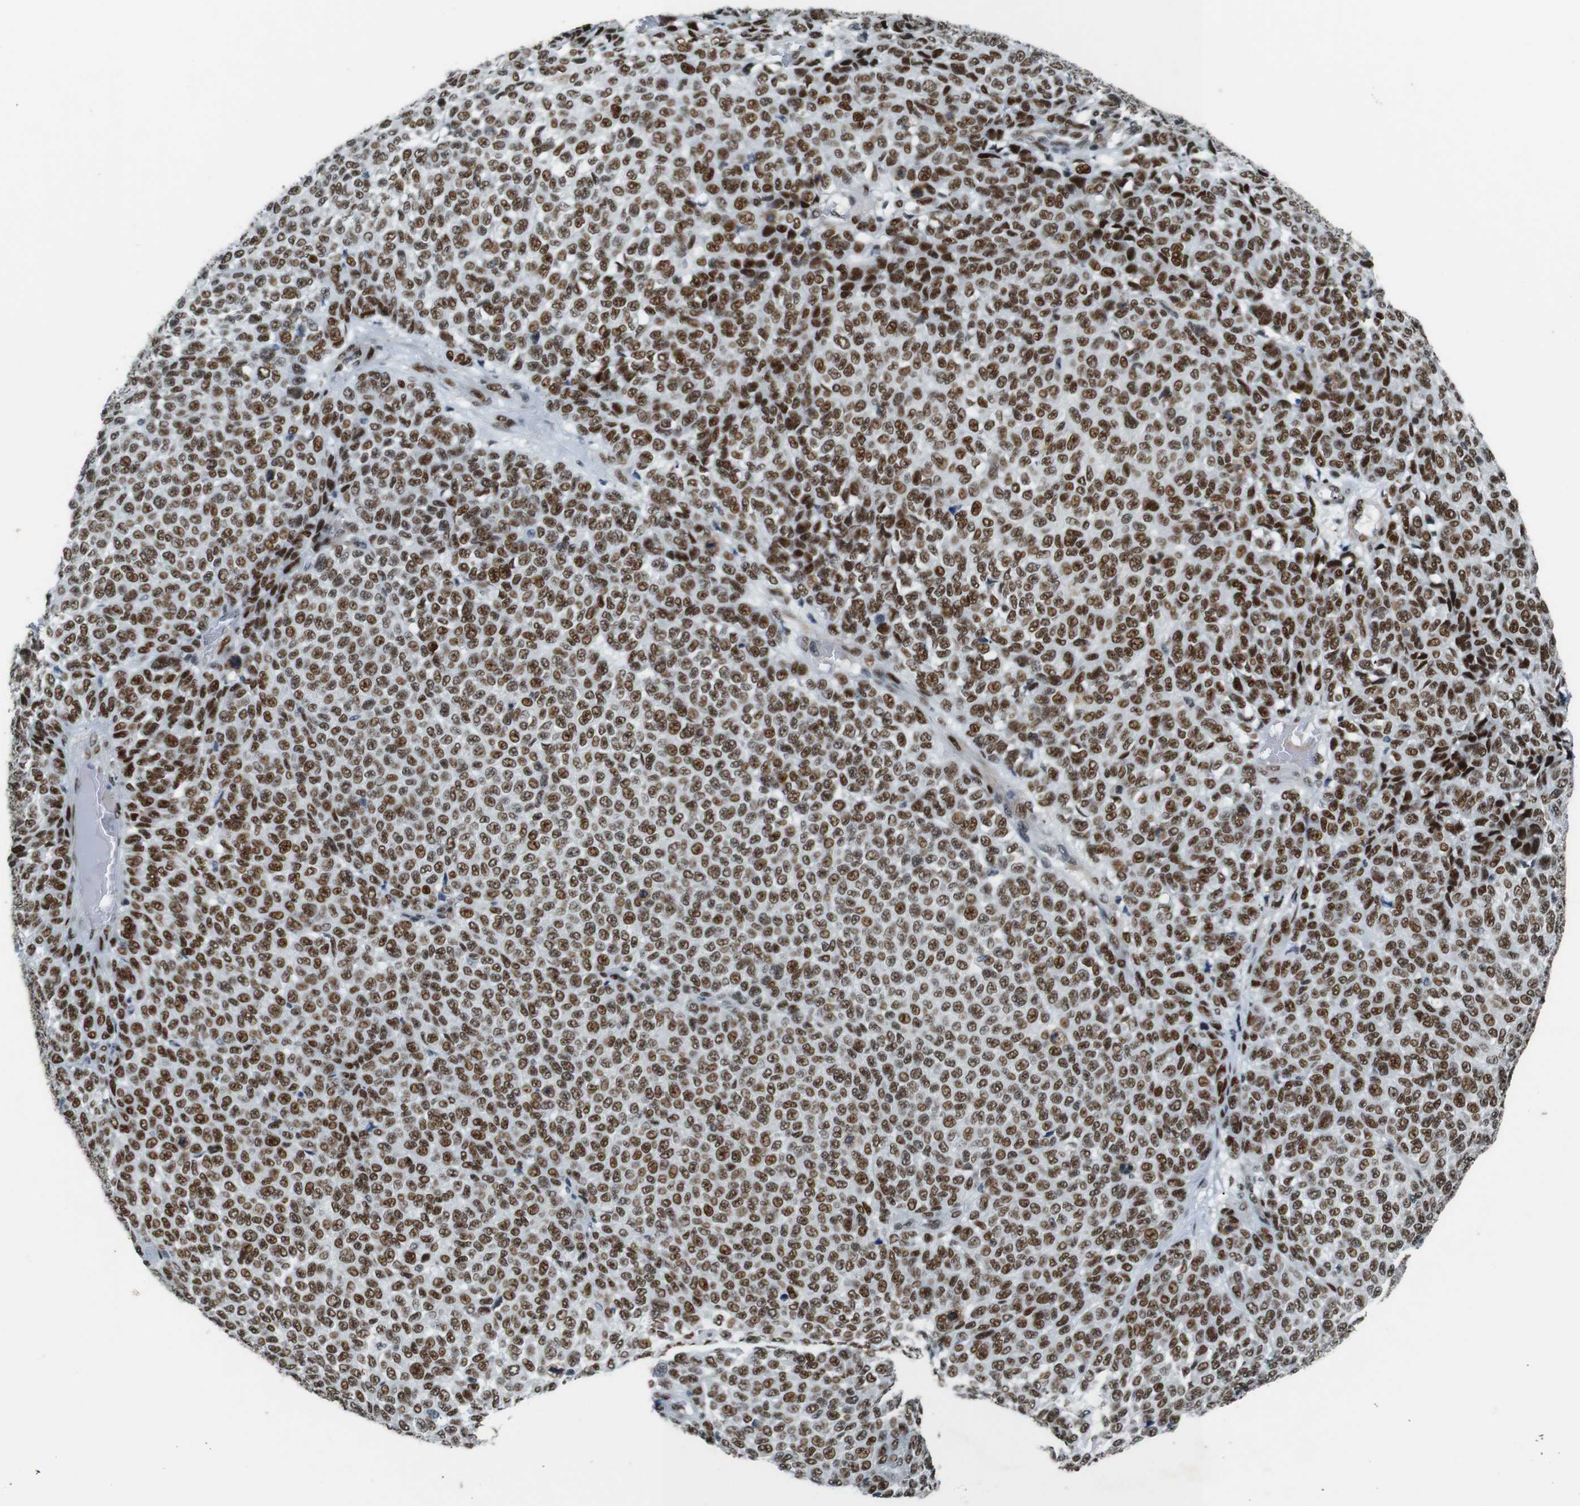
{"staining": {"intensity": "strong", "quantity": ">75%", "location": "nuclear"}, "tissue": "melanoma", "cell_type": "Tumor cells", "image_type": "cancer", "snomed": [{"axis": "morphology", "description": "Malignant melanoma, NOS"}, {"axis": "topography", "description": "Skin"}], "caption": "Immunohistochemical staining of human malignant melanoma reveals high levels of strong nuclear protein positivity in about >75% of tumor cells.", "gene": "HEXIM1", "patient": {"sex": "male", "age": 59}}